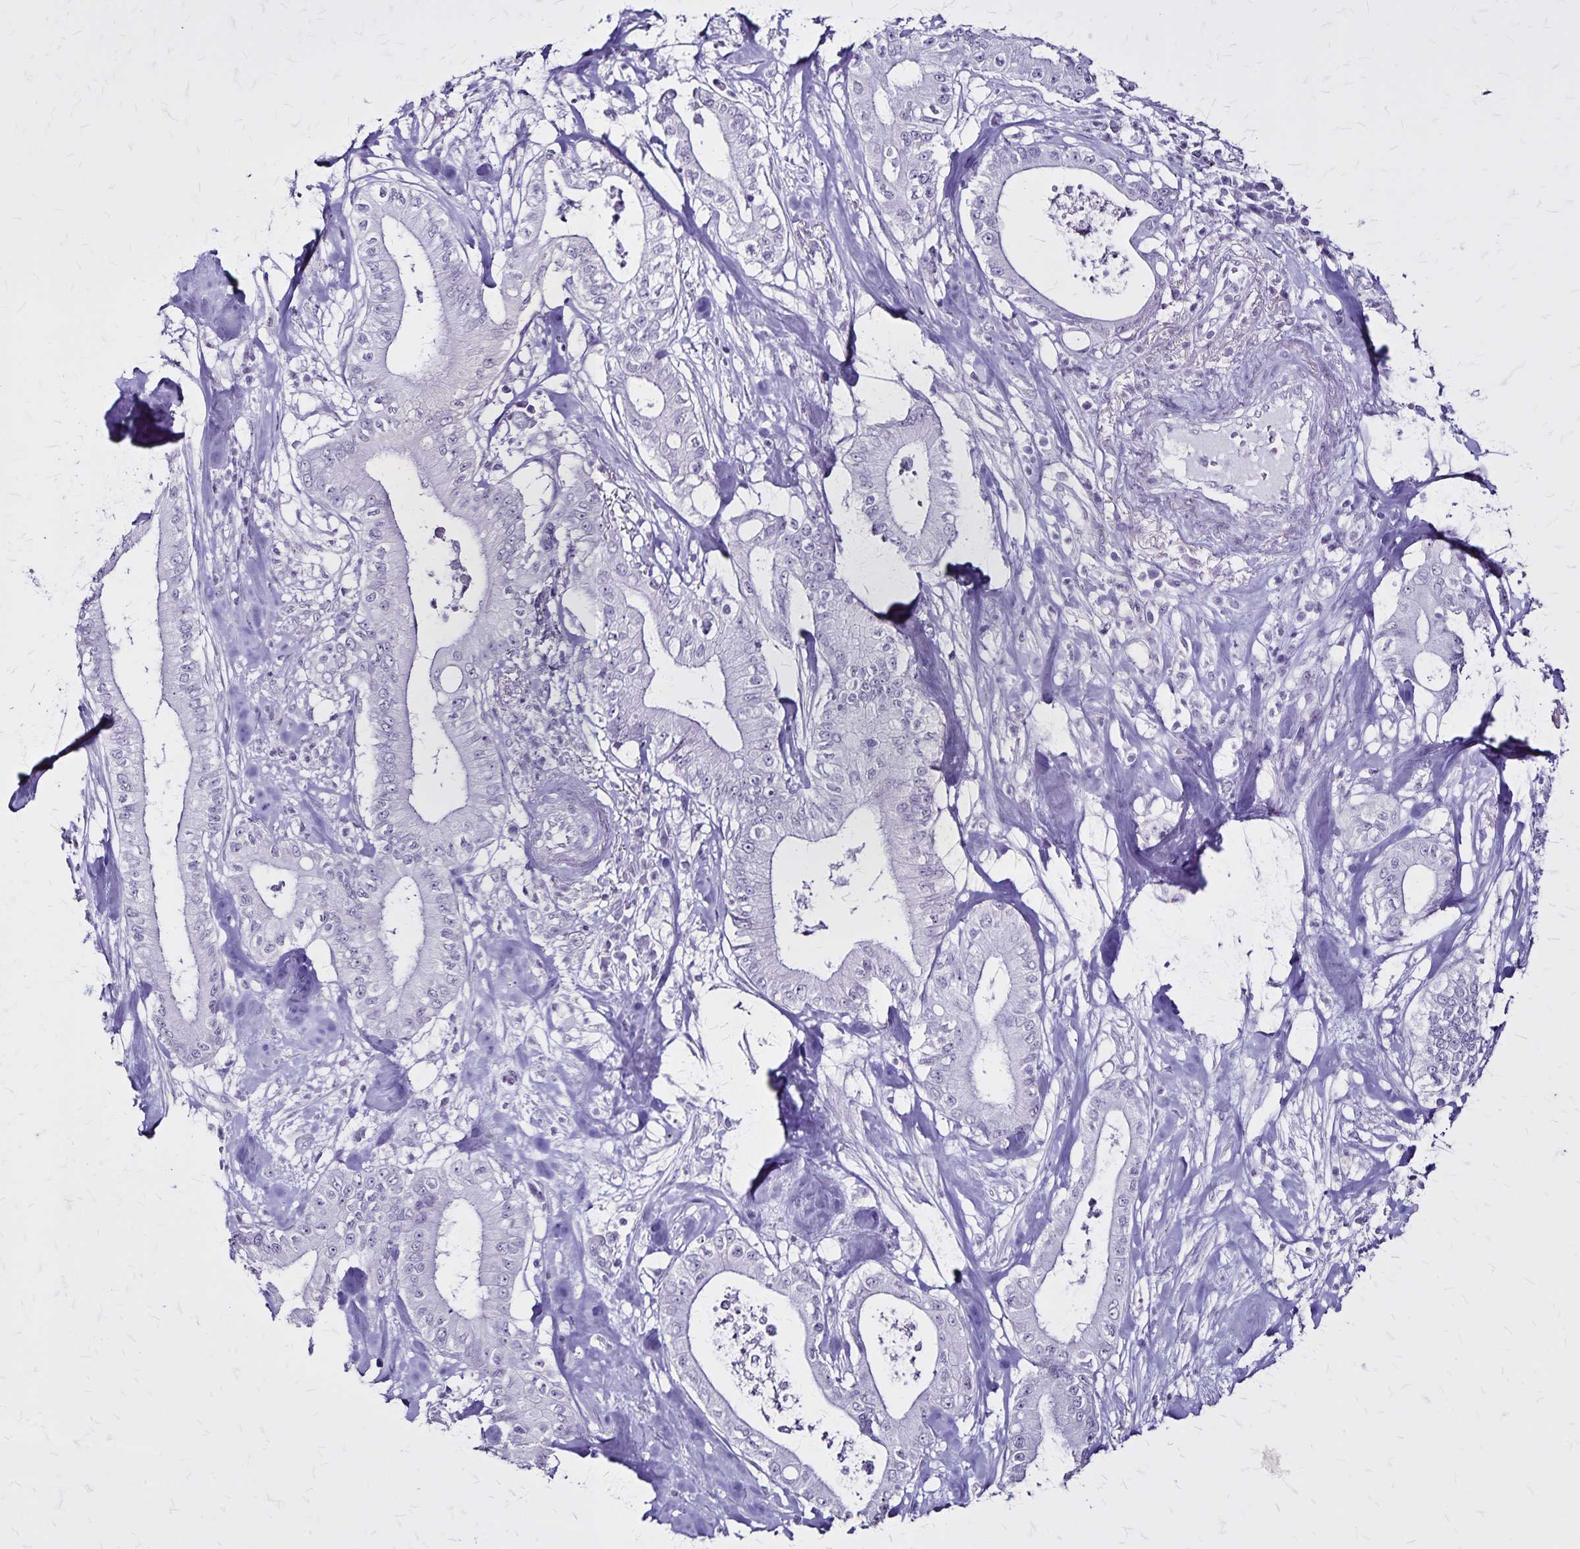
{"staining": {"intensity": "negative", "quantity": "none", "location": "none"}, "tissue": "pancreatic cancer", "cell_type": "Tumor cells", "image_type": "cancer", "snomed": [{"axis": "morphology", "description": "Adenocarcinoma, NOS"}, {"axis": "topography", "description": "Pancreas"}], "caption": "Tumor cells show no significant expression in adenocarcinoma (pancreatic).", "gene": "KRT2", "patient": {"sex": "male", "age": 71}}